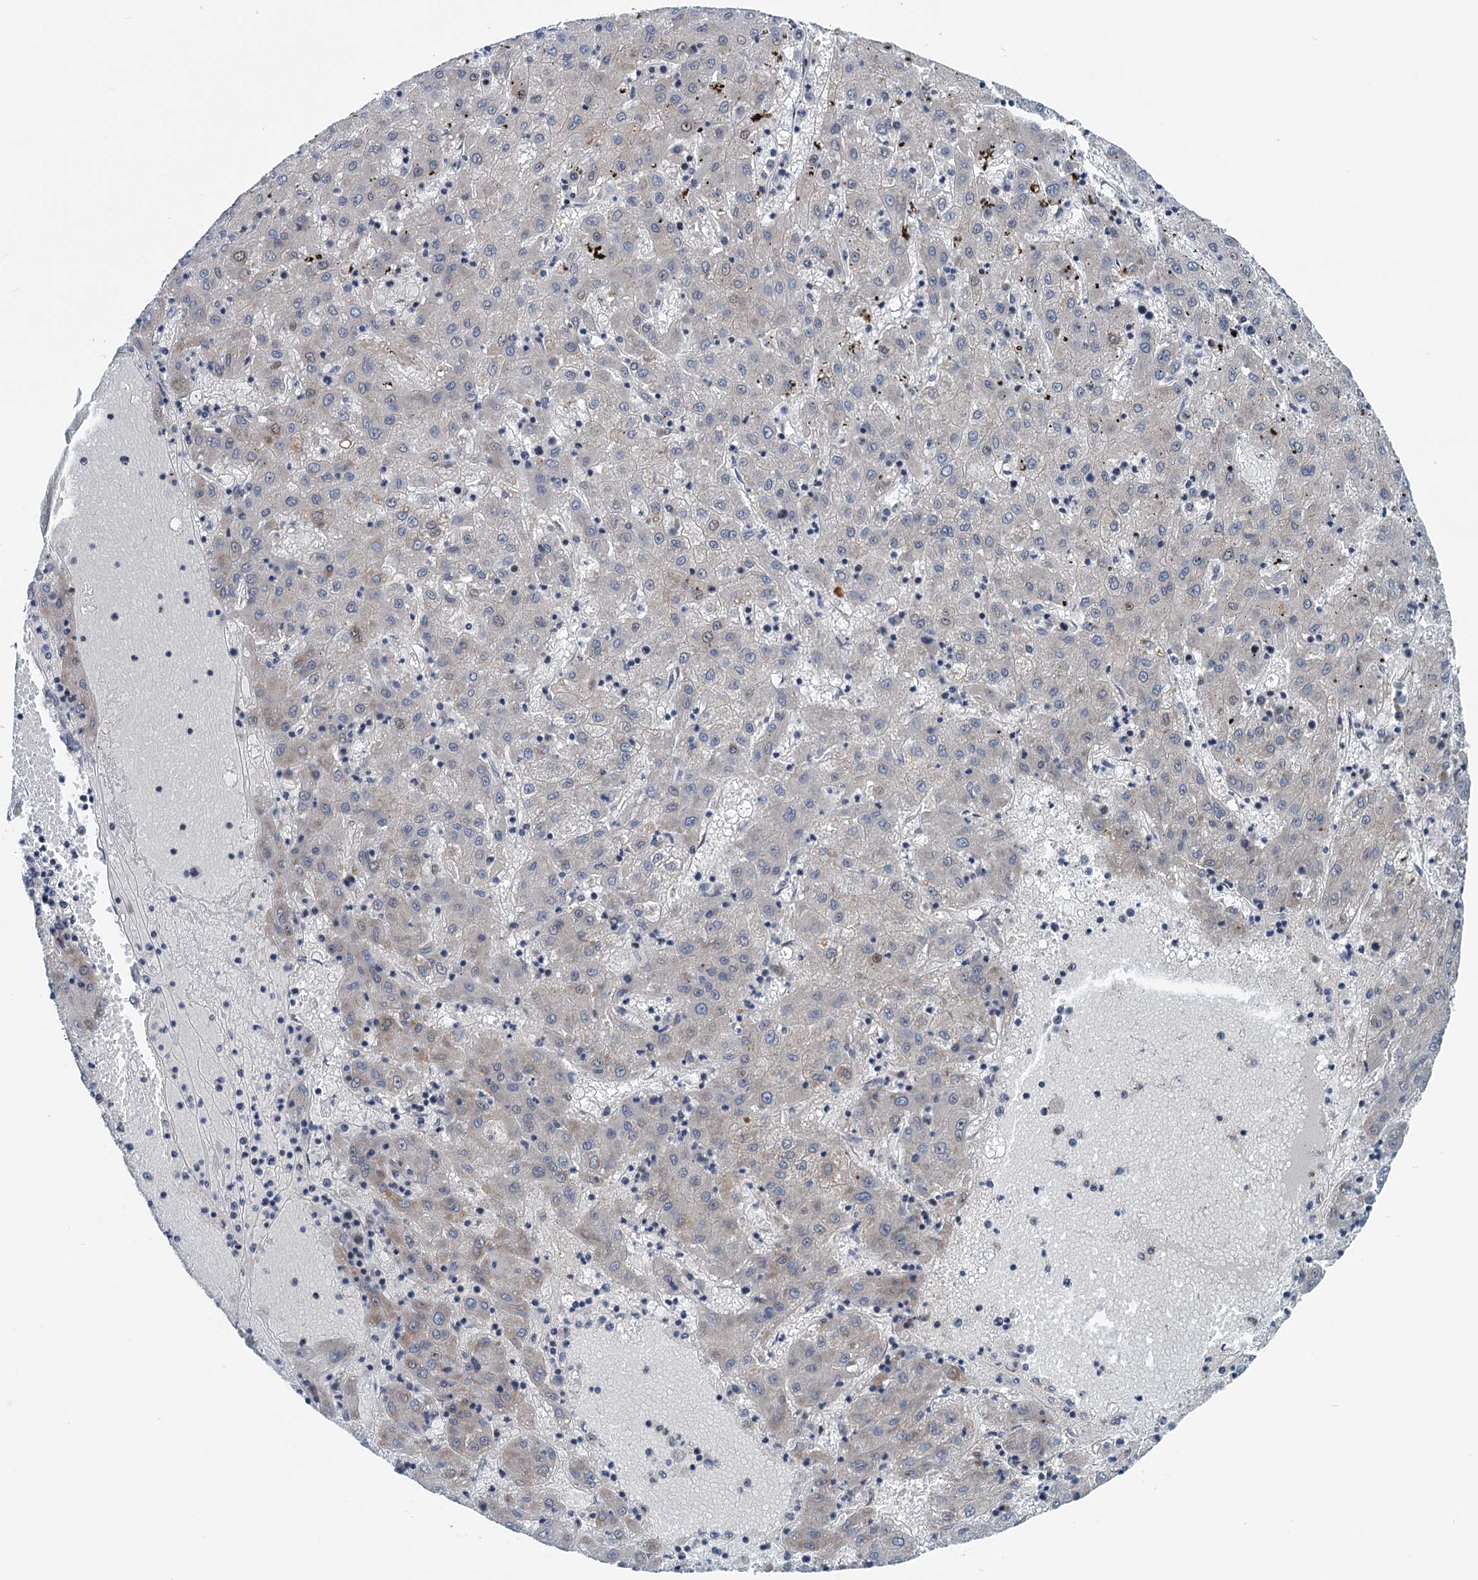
{"staining": {"intensity": "negative", "quantity": "none", "location": "none"}, "tissue": "liver cancer", "cell_type": "Tumor cells", "image_type": "cancer", "snomed": [{"axis": "morphology", "description": "Carcinoma, Hepatocellular, NOS"}, {"axis": "topography", "description": "Liver"}], "caption": "This is an immunohistochemistry (IHC) image of liver cancer. There is no positivity in tumor cells.", "gene": "DYNC2I2", "patient": {"sex": "male", "age": 72}}